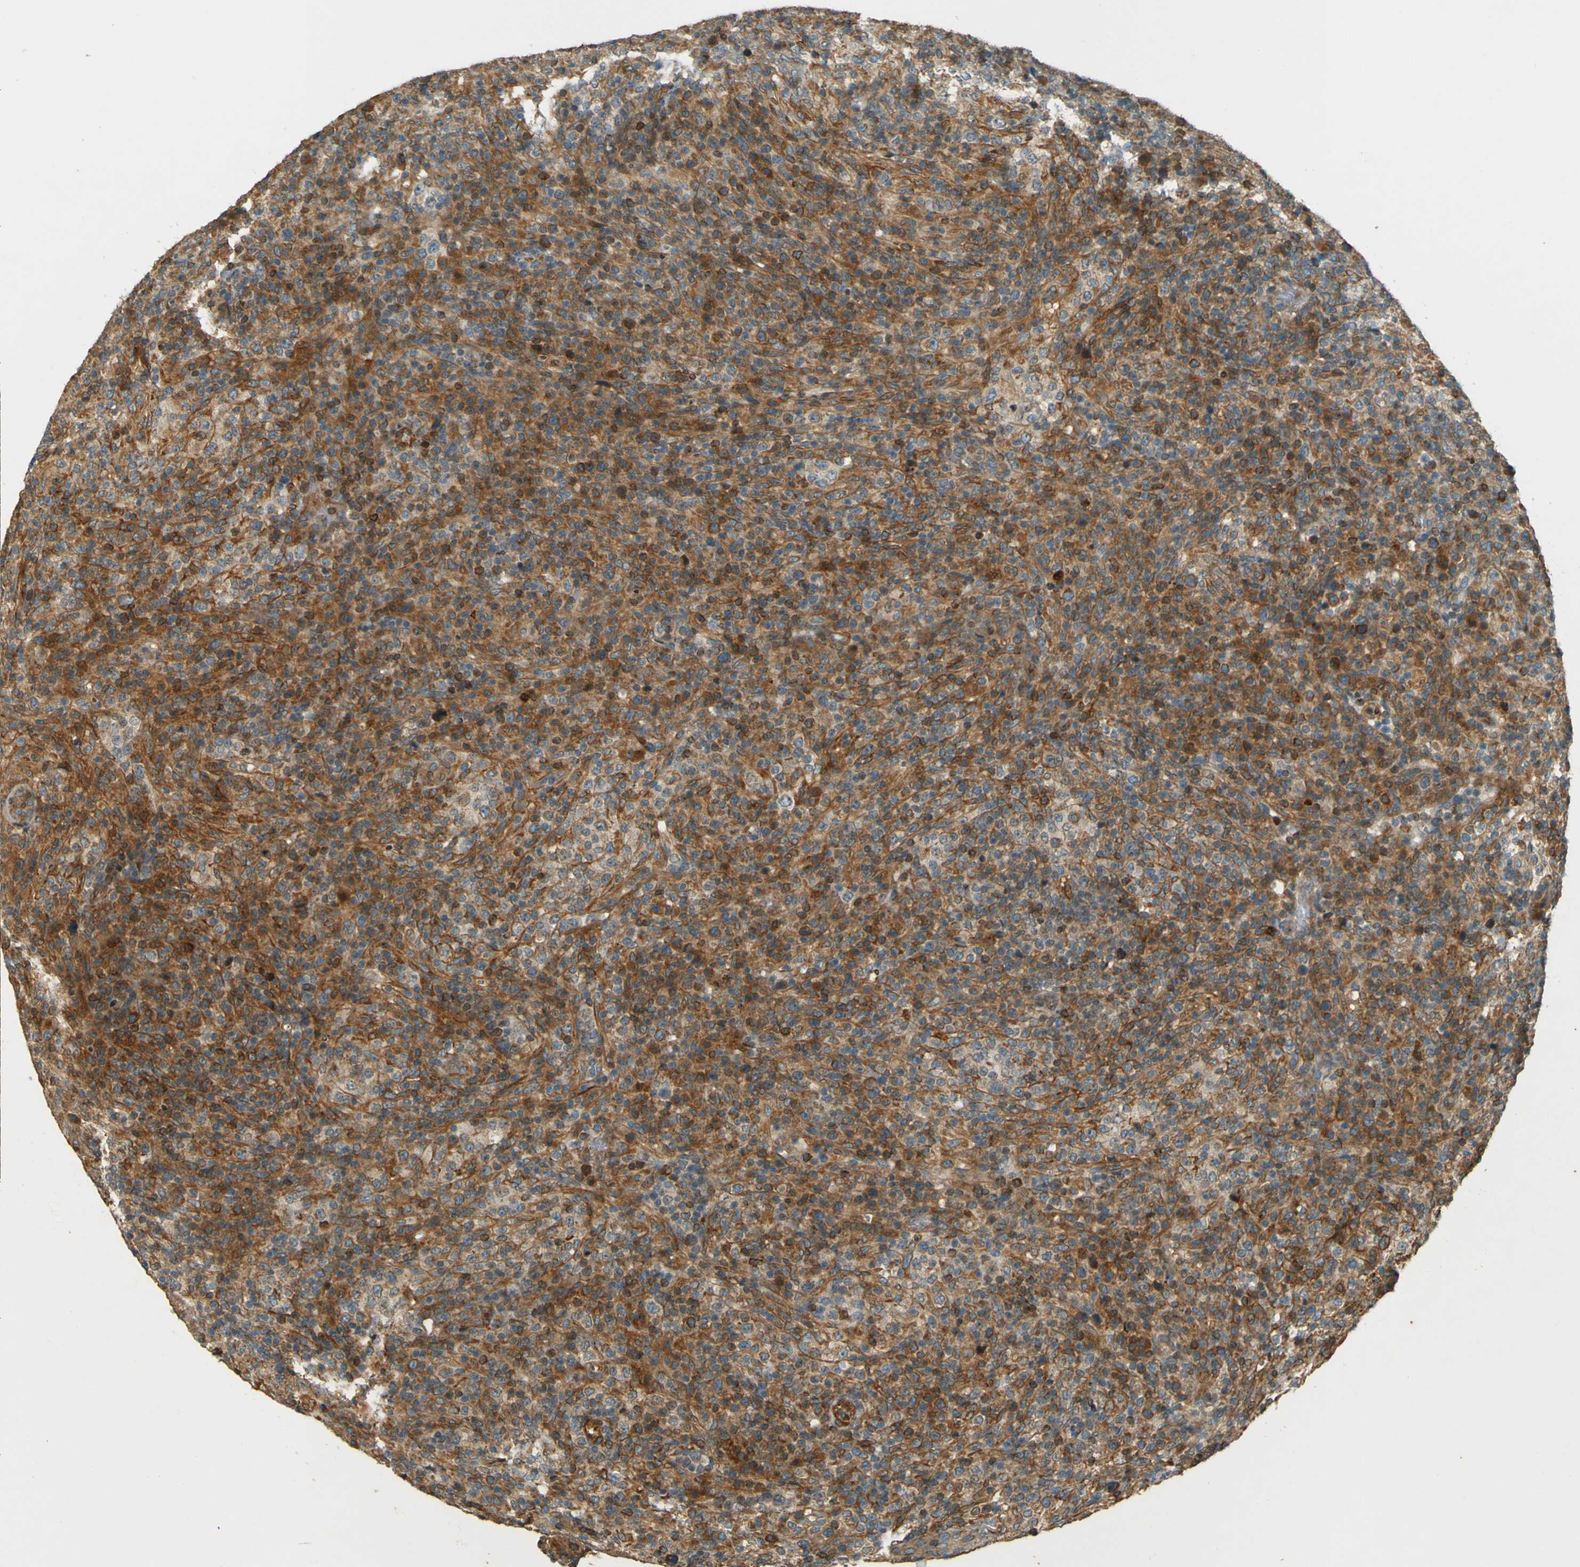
{"staining": {"intensity": "moderate", "quantity": ">75%", "location": "cytoplasmic/membranous"}, "tissue": "lymphoma", "cell_type": "Tumor cells", "image_type": "cancer", "snomed": [{"axis": "morphology", "description": "Malignant lymphoma, non-Hodgkin's type, High grade"}, {"axis": "topography", "description": "Lymph node"}], "caption": "High-magnification brightfield microscopy of malignant lymphoma, non-Hodgkin's type (high-grade) stained with DAB (brown) and counterstained with hematoxylin (blue). tumor cells exhibit moderate cytoplasmic/membranous expression is seen in about>75% of cells.", "gene": "LPCAT1", "patient": {"sex": "female", "age": 76}}